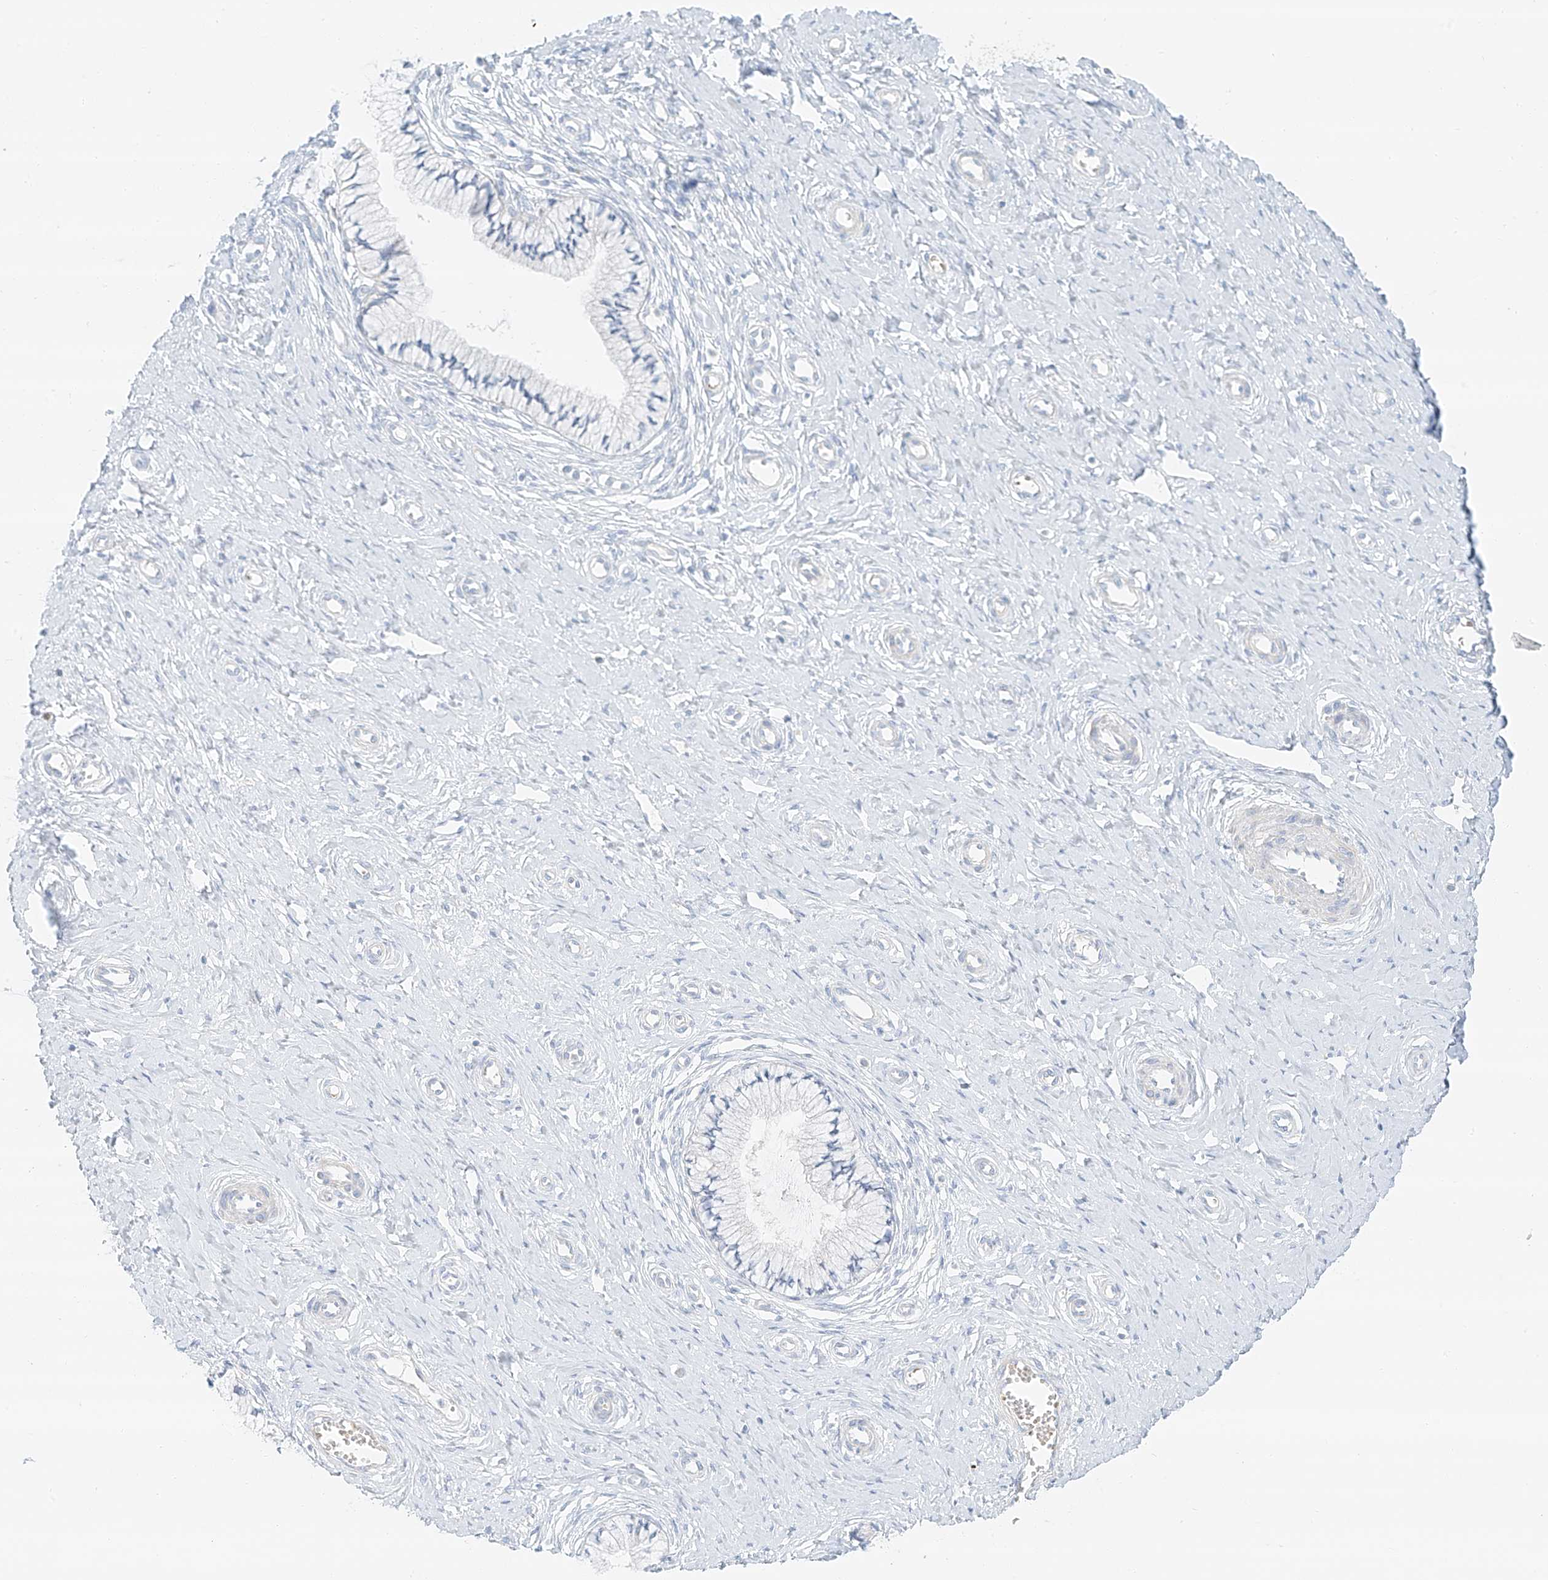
{"staining": {"intensity": "negative", "quantity": "none", "location": "none"}, "tissue": "cervix", "cell_type": "Glandular cells", "image_type": "normal", "snomed": [{"axis": "morphology", "description": "Normal tissue, NOS"}, {"axis": "topography", "description": "Cervix"}], "caption": "This image is of normal cervix stained with immunohistochemistry to label a protein in brown with the nuclei are counter-stained blue. There is no staining in glandular cells. Nuclei are stained in blue.", "gene": "PGC", "patient": {"sex": "female", "age": 36}}